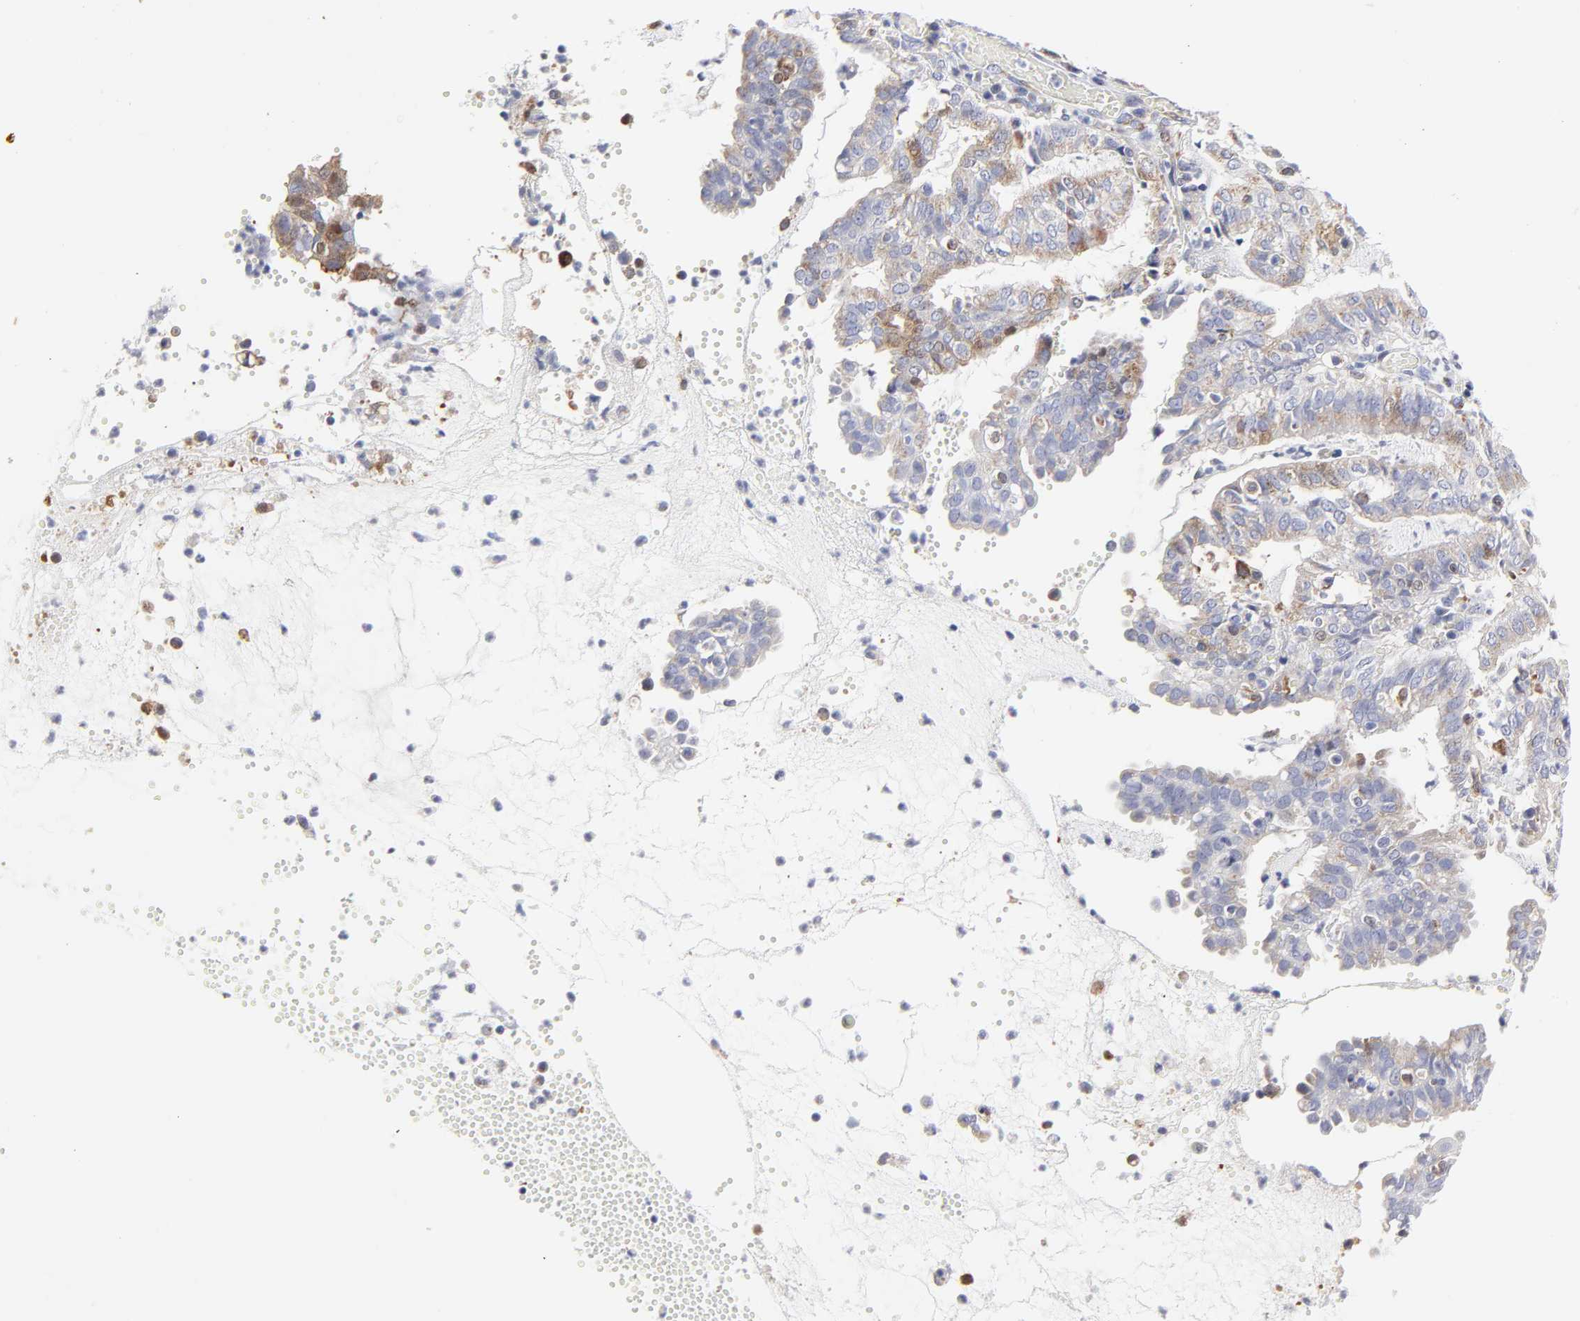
{"staining": {"intensity": "weak", "quantity": "25%-75%", "location": "cytoplasmic/membranous"}, "tissue": "endometrial cancer", "cell_type": "Tumor cells", "image_type": "cancer", "snomed": [{"axis": "morphology", "description": "Adenocarcinoma, NOS"}, {"axis": "topography", "description": "Endometrium"}], "caption": "Protein expression by immunohistochemistry (IHC) demonstrates weak cytoplasmic/membranous positivity in about 25%-75% of tumor cells in endometrial cancer. Using DAB (3,3'-diaminobenzidine) (brown) and hematoxylin (blue) stains, captured at high magnification using brightfield microscopy.", "gene": "NCAPH", "patient": {"sex": "female", "age": 66}}